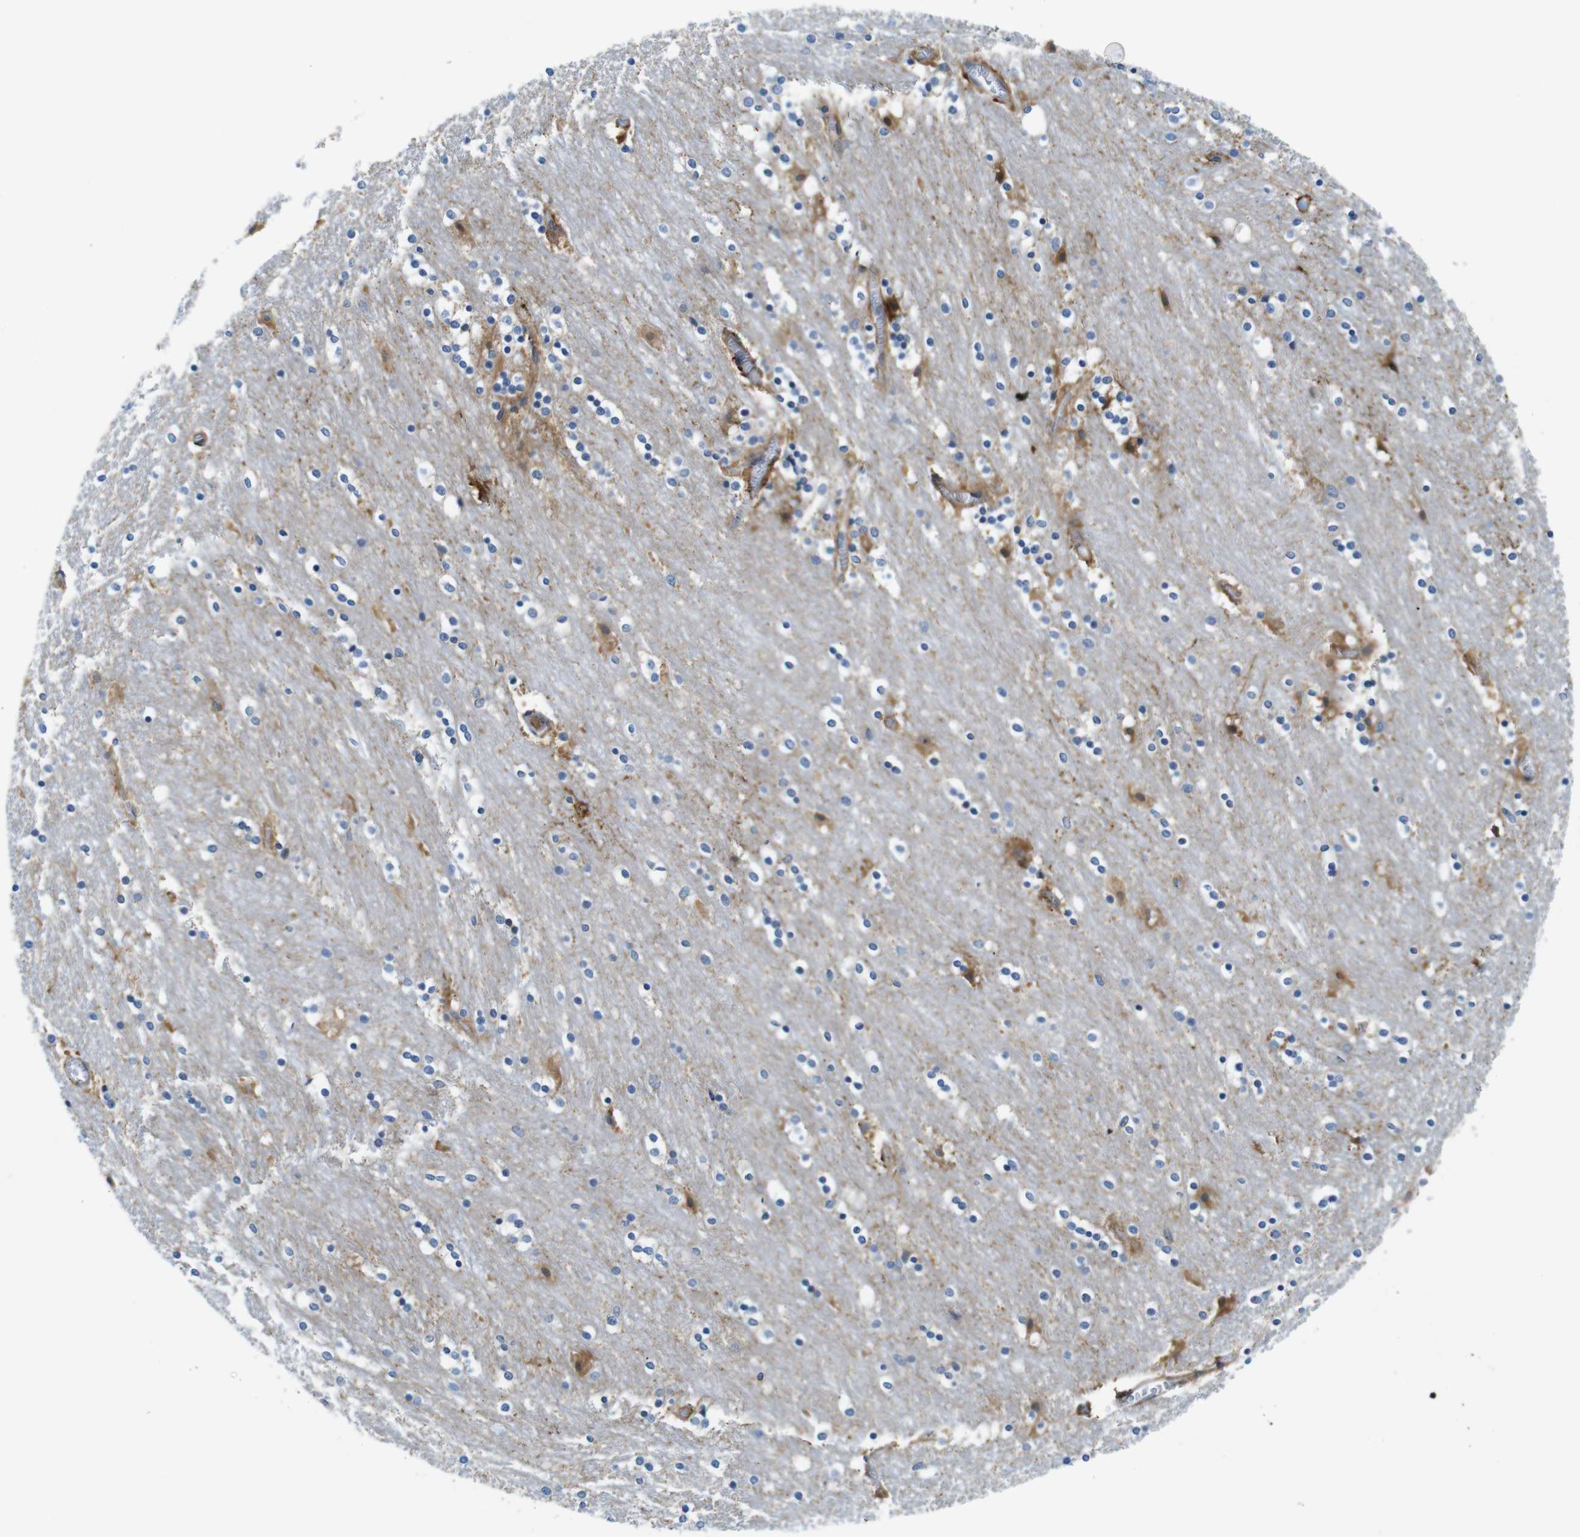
{"staining": {"intensity": "moderate", "quantity": "<25%", "location": "cytoplasmic/membranous"}, "tissue": "caudate", "cell_type": "Glial cells", "image_type": "normal", "snomed": [{"axis": "morphology", "description": "Normal tissue, NOS"}, {"axis": "topography", "description": "Lateral ventricle wall"}], "caption": "Human caudate stained for a protein (brown) displays moderate cytoplasmic/membranous positive expression in approximately <25% of glial cells.", "gene": "ZDHHC3", "patient": {"sex": "female", "age": 54}}